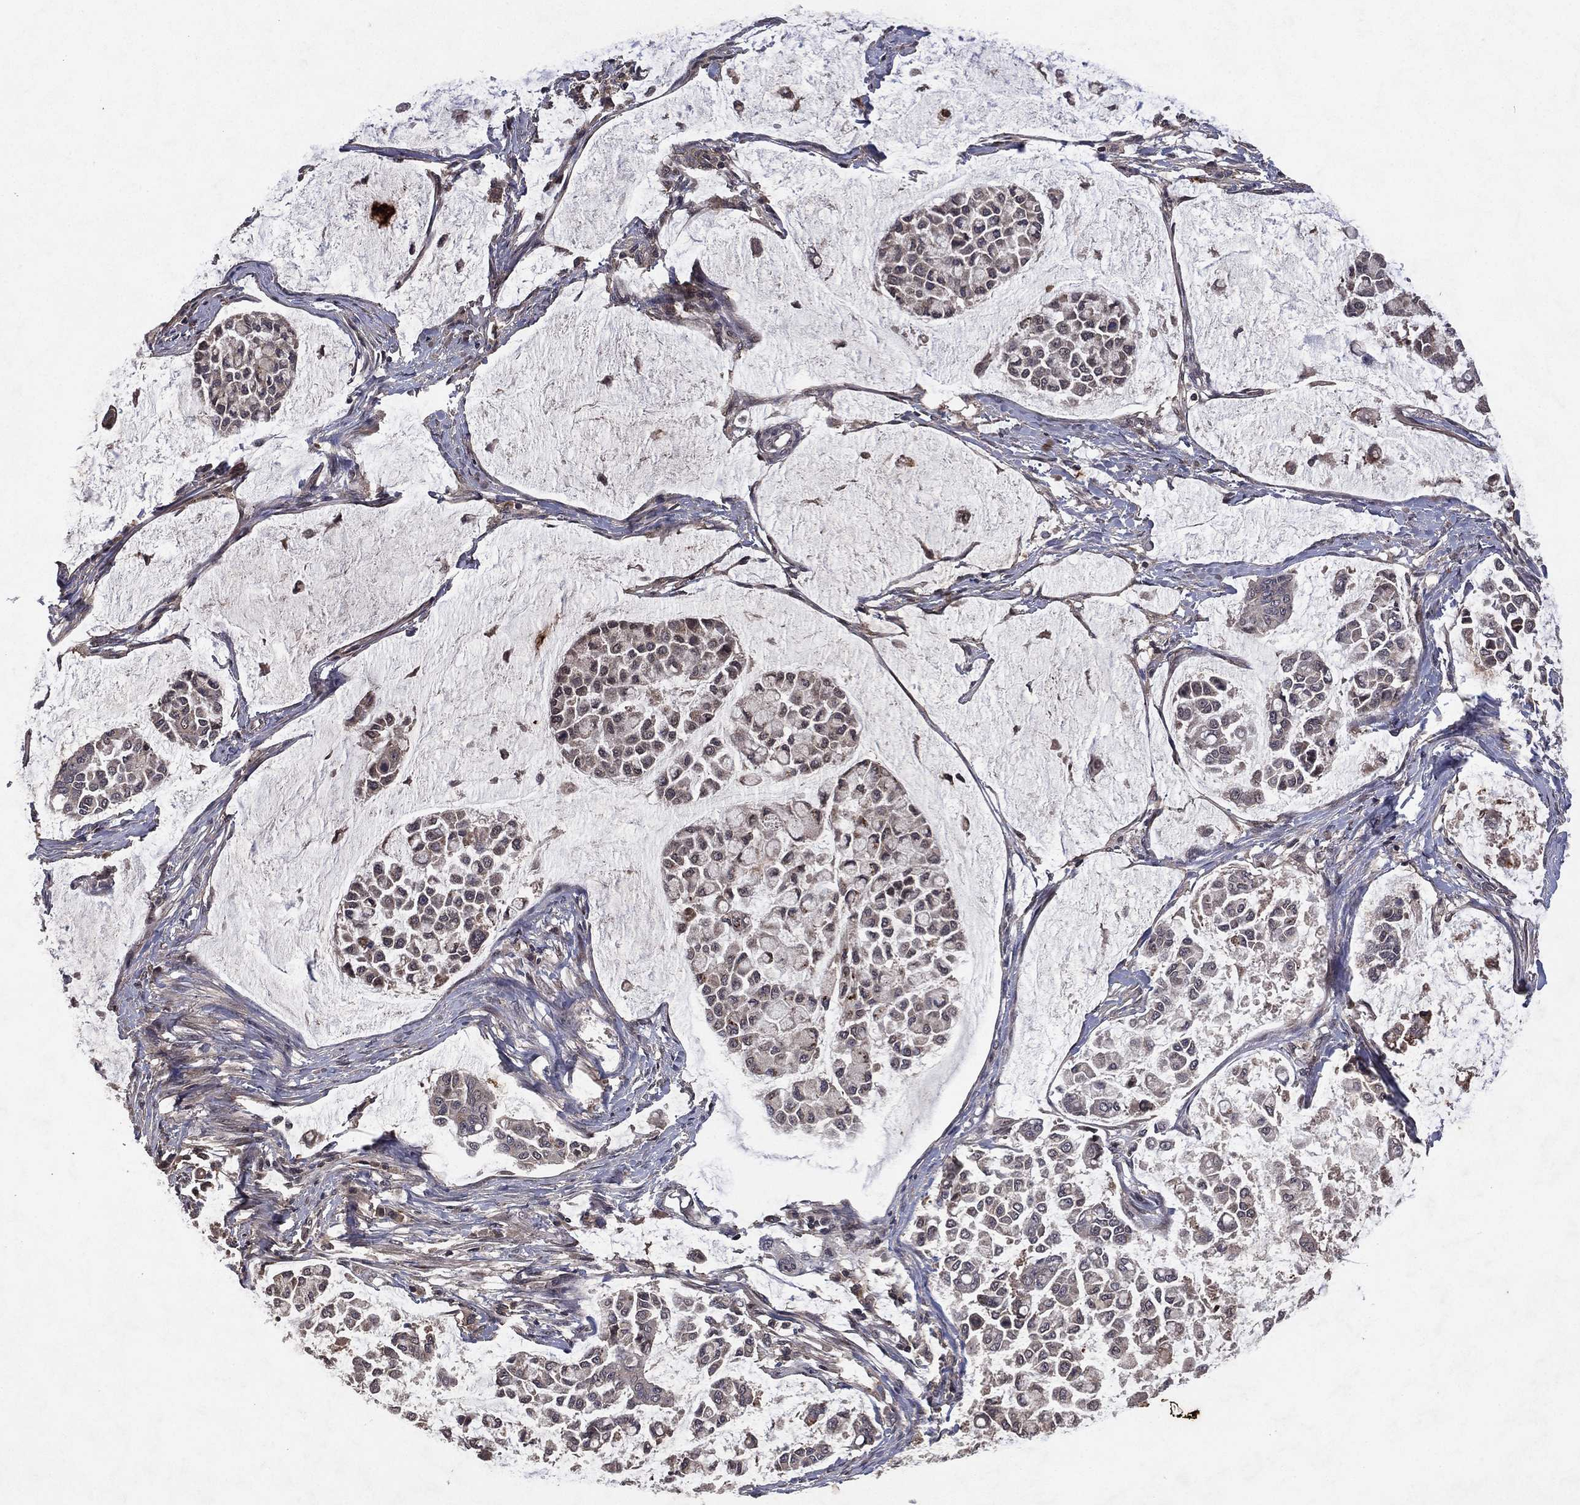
{"staining": {"intensity": "weak", "quantity": "25%-75%", "location": "cytoplasmic/membranous"}, "tissue": "stomach cancer", "cell_type": "Tumor cells", "image_type": "cancer", "snomed": [{"axis": "morphology", "description": "Adenocarcinoma, NOS"}, {"axis": "topography", "description": "Stomach"}], "caption": "Human stomach cancer (adenocarcinoma) stained with a brown dye displays weak cytoplasmic/membranous positive expression in about 25%-75% of tumor cells.", "gene": "ATG4B", "patient": {"sex": "male", "age": 82}}